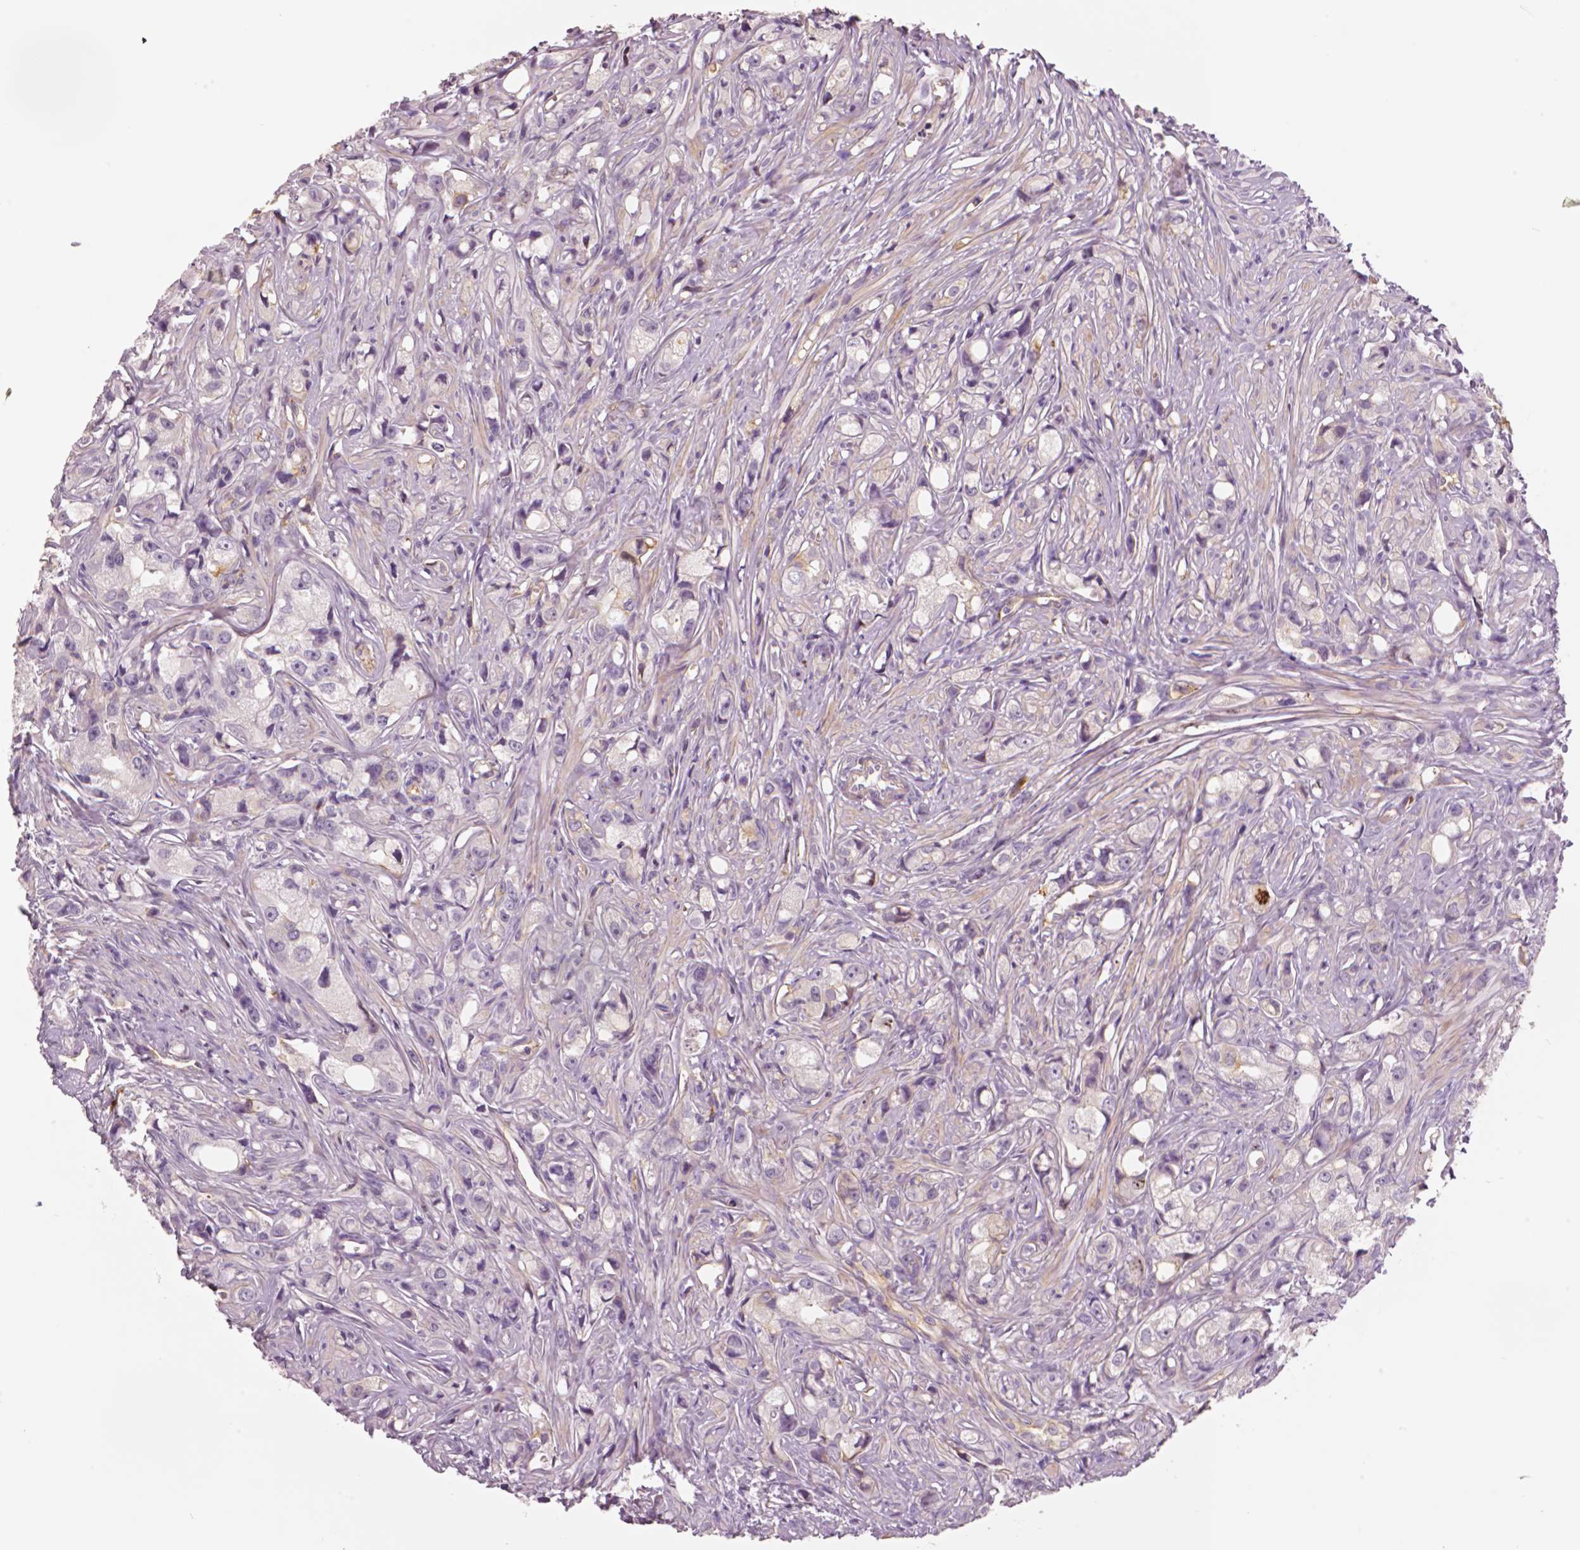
{"staining": {"intensity": "negative", "quantity": "none", "location": "none"}, "tissue": "prostate cancer", "cell_type": "Tumor cells", "image_type": "cancer", "snomed": [{"axis": "morphology", "description": "Adenocarcinoma, High grade"}, {"axis": "topography", "description": "Prostate"}], "caption": "The histopathology image displays no staining of tumor cells in prostate cancer (adenocarcinoma (high-grade)).", "gene": "MKI67", "patient": {"sex": "male", "age": 75}}